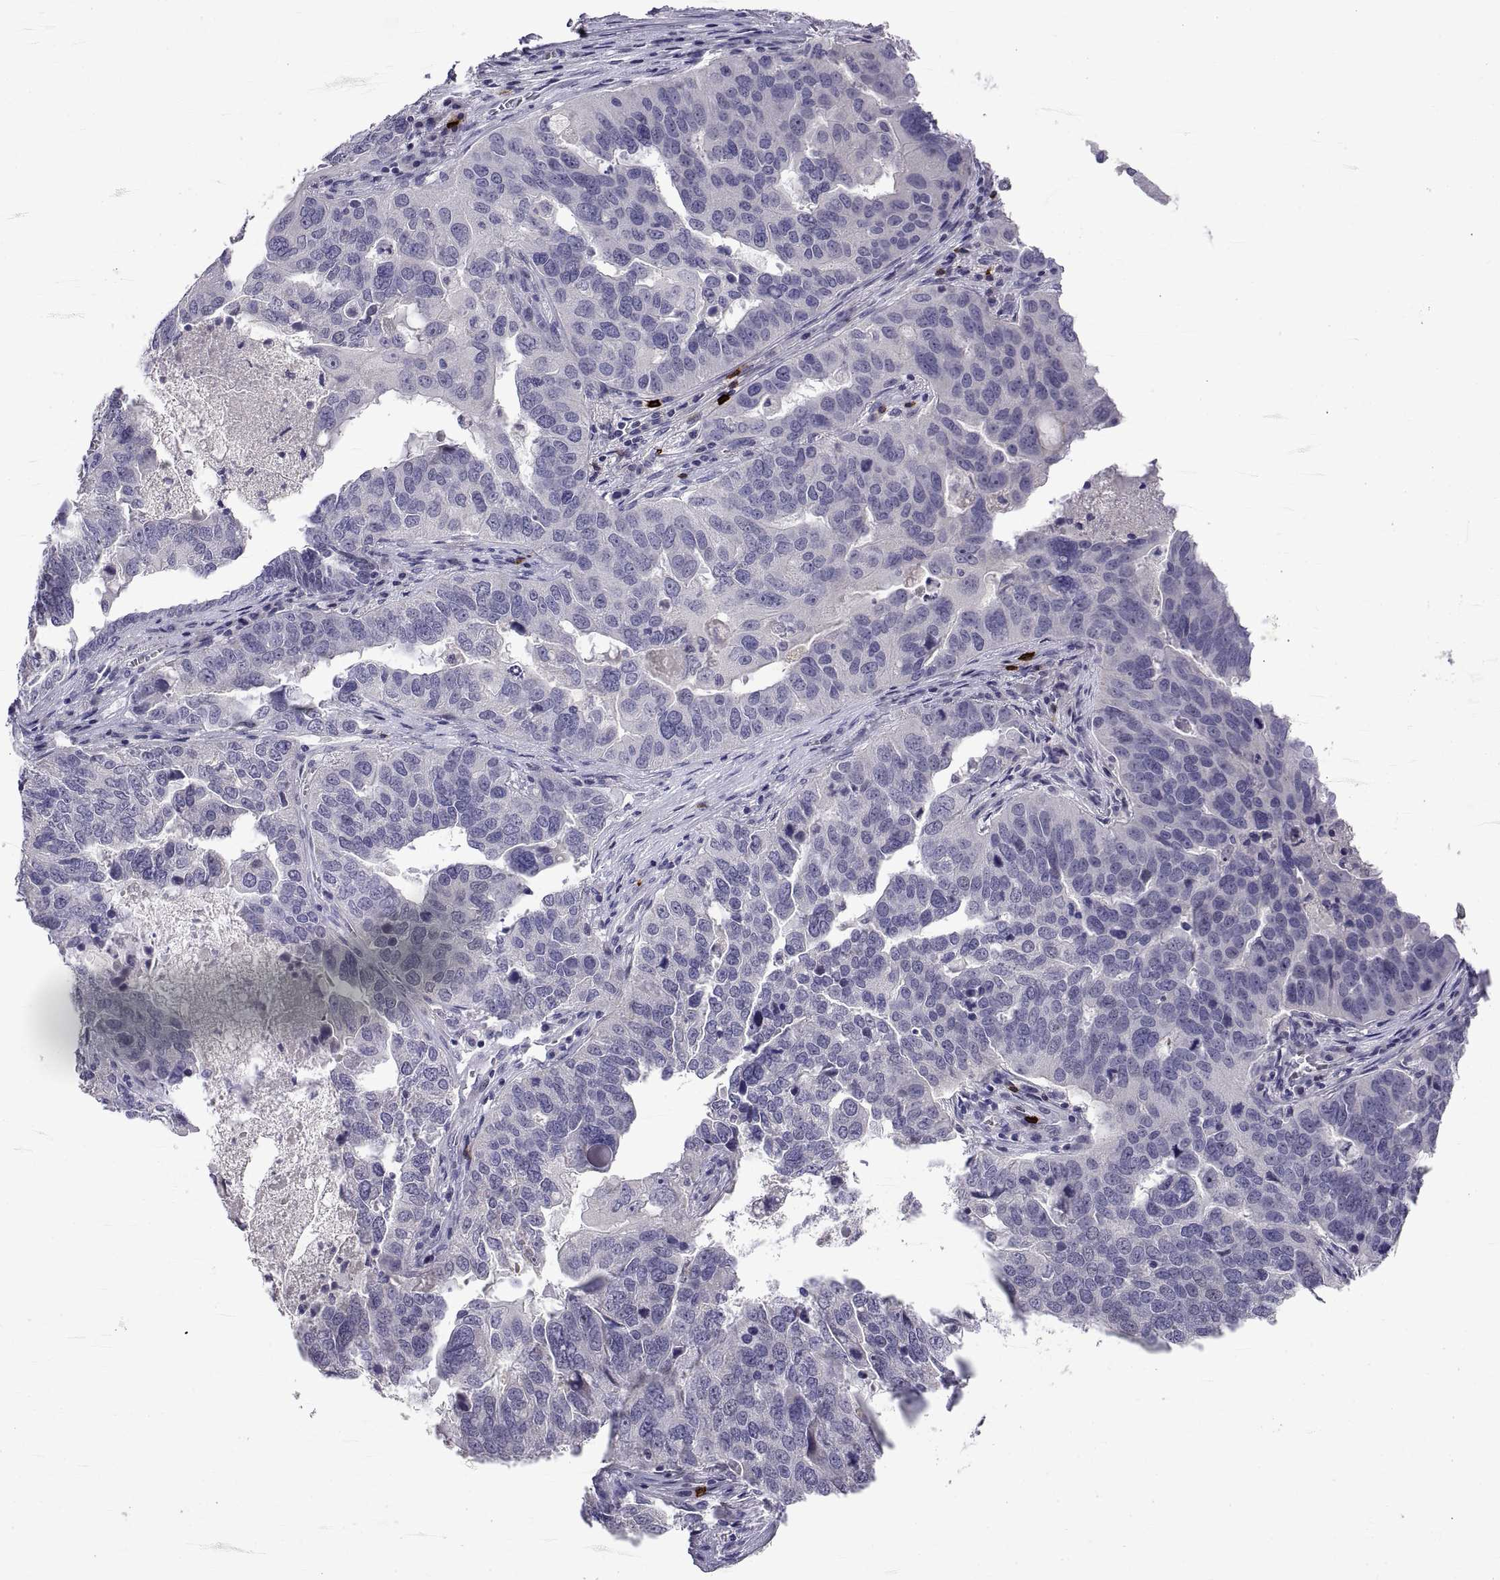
{"staining": {"intensity": "negative", "quantity": "none", "location": "none"}, "tissue": "ovarian cancer", "cell_type": "Tumor cells", "image_type": "cancer", "snomed": [{"axis": "morphology", "description": "Carcinoma, endometroid"}, {"axis": "topography", "description": "Soft tissue"}, {"axis": "topography", "description": "Ovary"}], "caption": "Ovarian cancer was stained to show a protein in brown. There is no significant staining in tumor cells. Nuclei are stained in blue.", "gene": "MS4A1", "patient": {"sex": "female", "age": 52}}